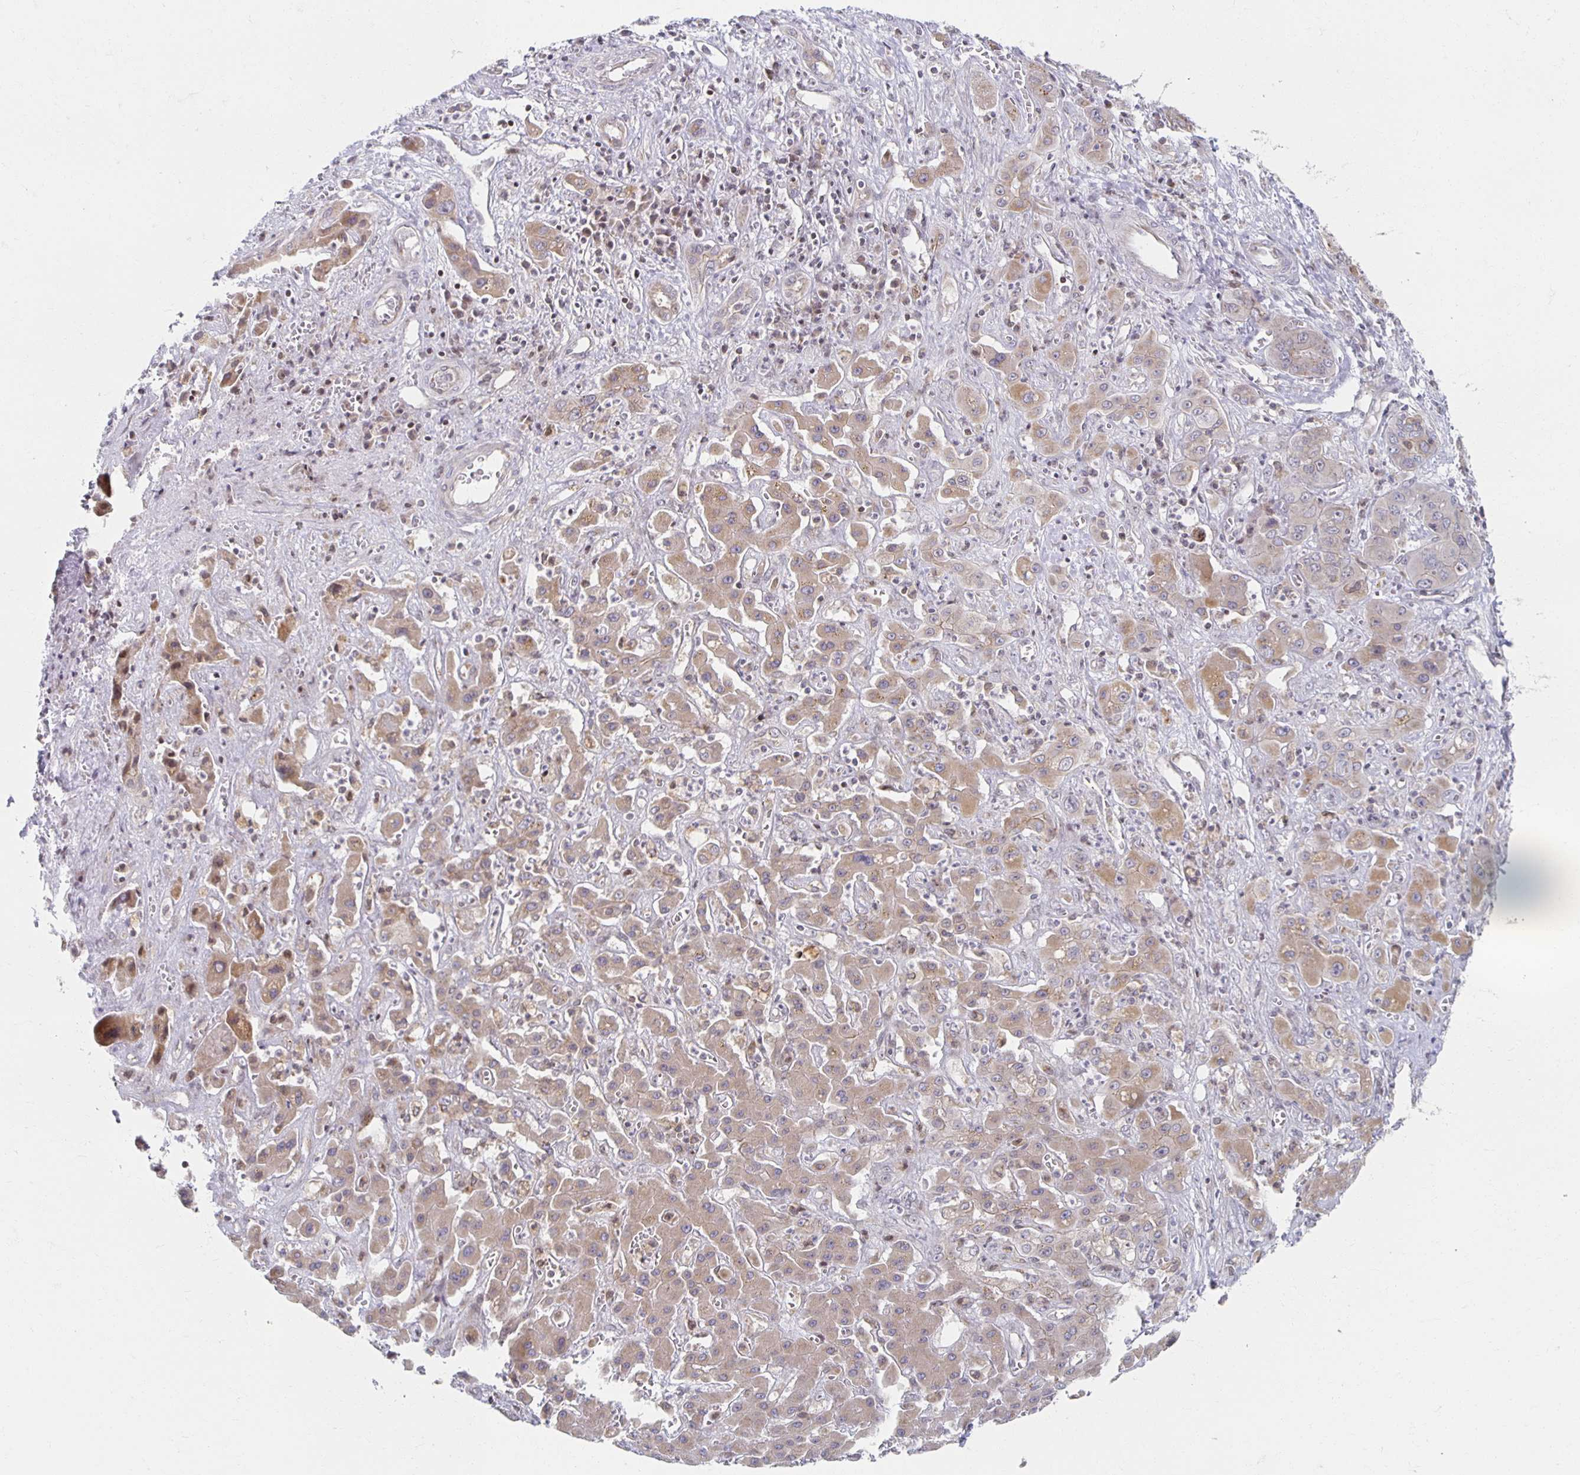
{"staining": {"intensity": "moderate", "quantity": "25%-75%", "location": "cytoplasmic/membranous,nuclear"}, "tissue": "liver cancer", "cell_type": "Tumor cells", "image_type": "cancer", "snomed": [{"axis": "morphology", "description": "Cholangiocarcinoma"}, {"axis": "topography", "description": "Liver"}], "caption": "This histopathology image shows liver cancer (cholangiocarcinoma) stained with immunohistochemistry (IHC) to label a protein in brown. The cytoplasmic/membranous and nuclear of tumor cells show moderate positivity for the protein. Nuclei are counter-stained blue.", "gene": "HCFC1R1", "patient": {"sex": "male", "age": 67}}